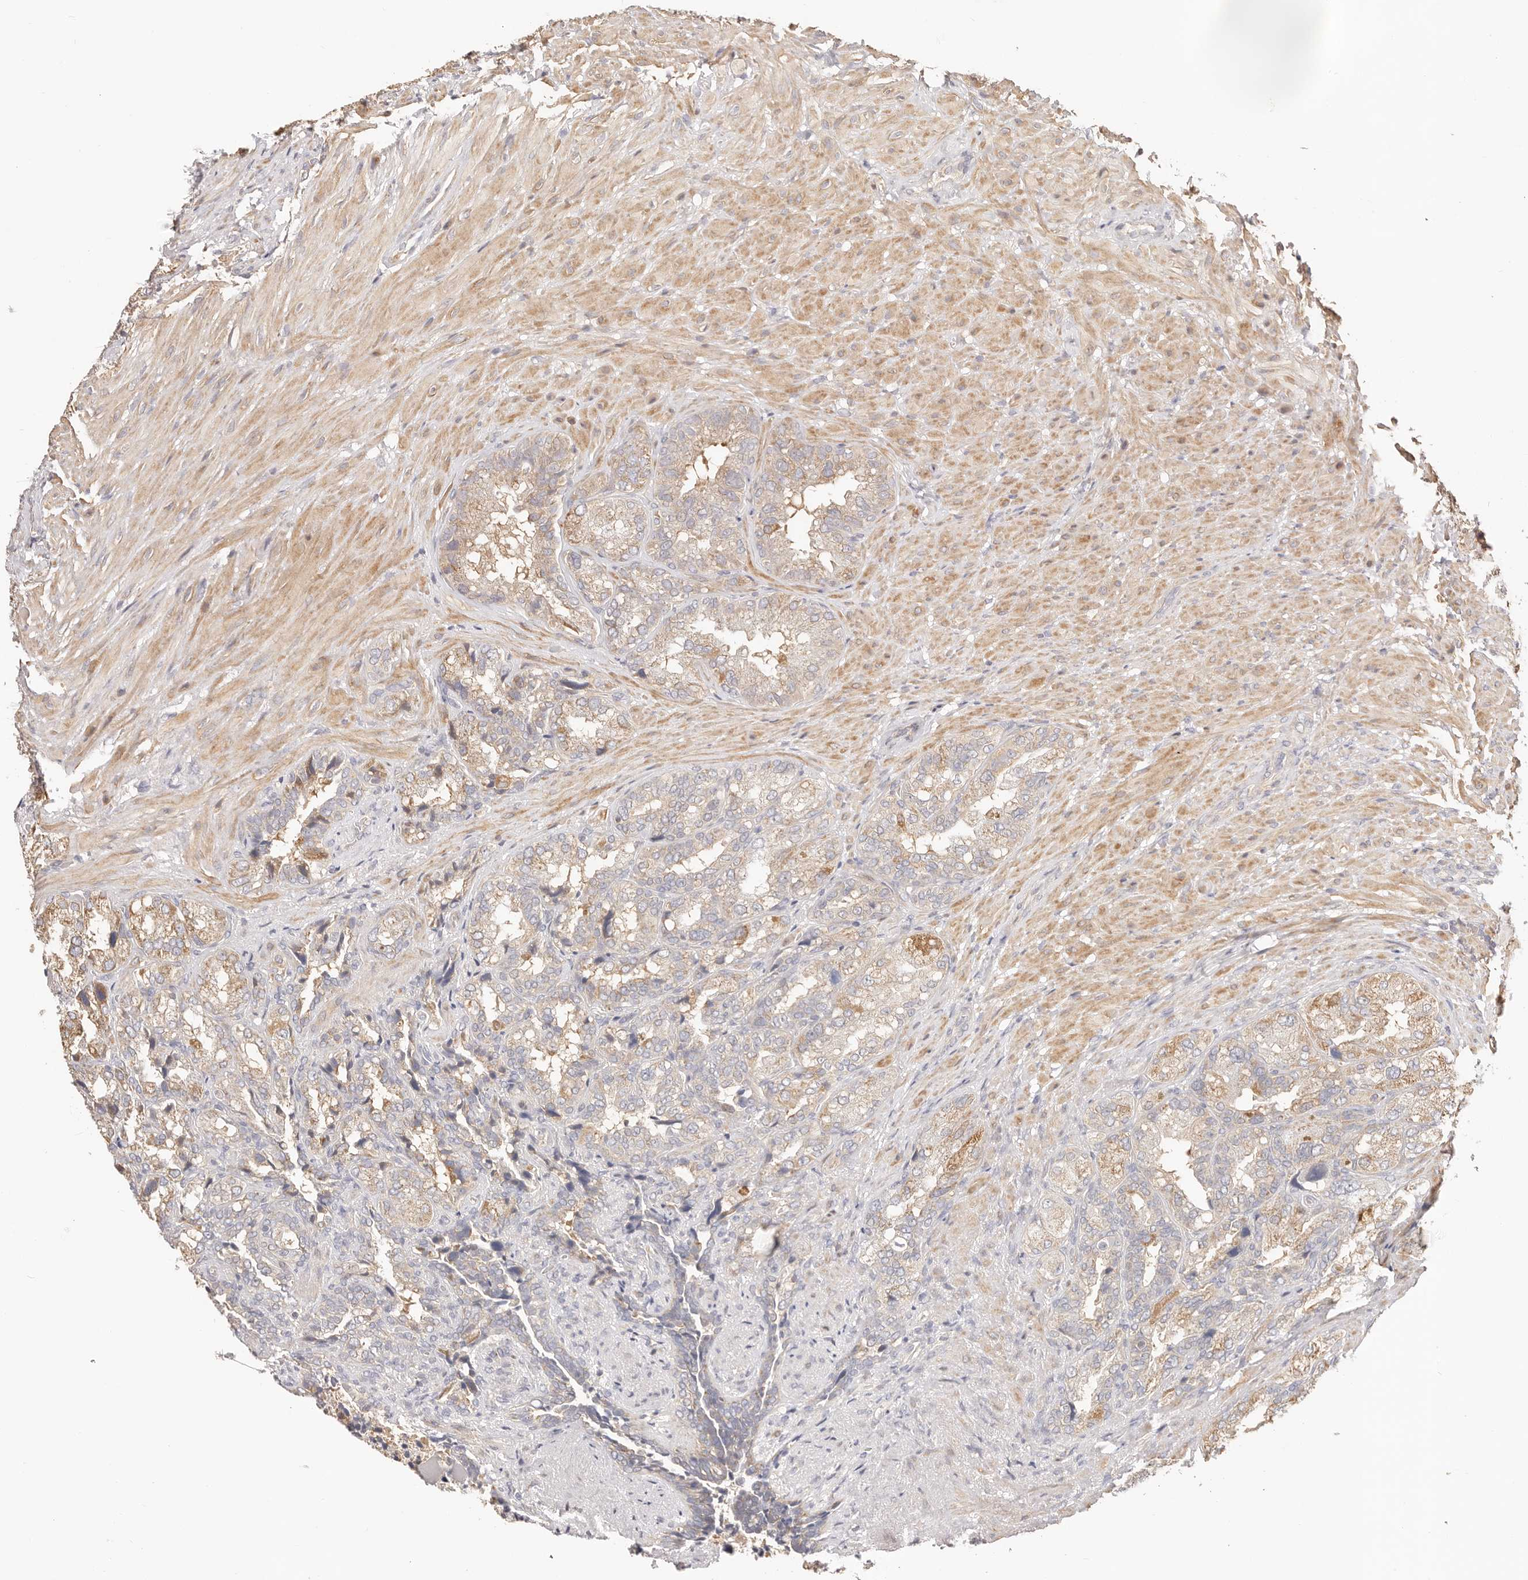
{"staining": {"intensity": "moderate", "quantity": ">75%", "location": "cytoplasmic/membranous"}, "tissue": "seminal vesicle", "cell_type": "Glandular cells", "image_type": "normal", "snomed": [{"axis": "morphology", "description": "Normal tissue, NOS"}, {"axis": "topography", "description": "Seminal veicle"}, {"axis": "topography", "description": "Peripheral nerve tissue"}], "caption": "Glandular cells demonstrate medium levels of moderate cytoplasmic/membranous expression in approximately >75% of cells in benign seminal vesicle. Ihc stains the protein in brown and the nuclei are stained blue.", "gene": "KCMF1", "patient": {"sex": "male", "age": 63}}